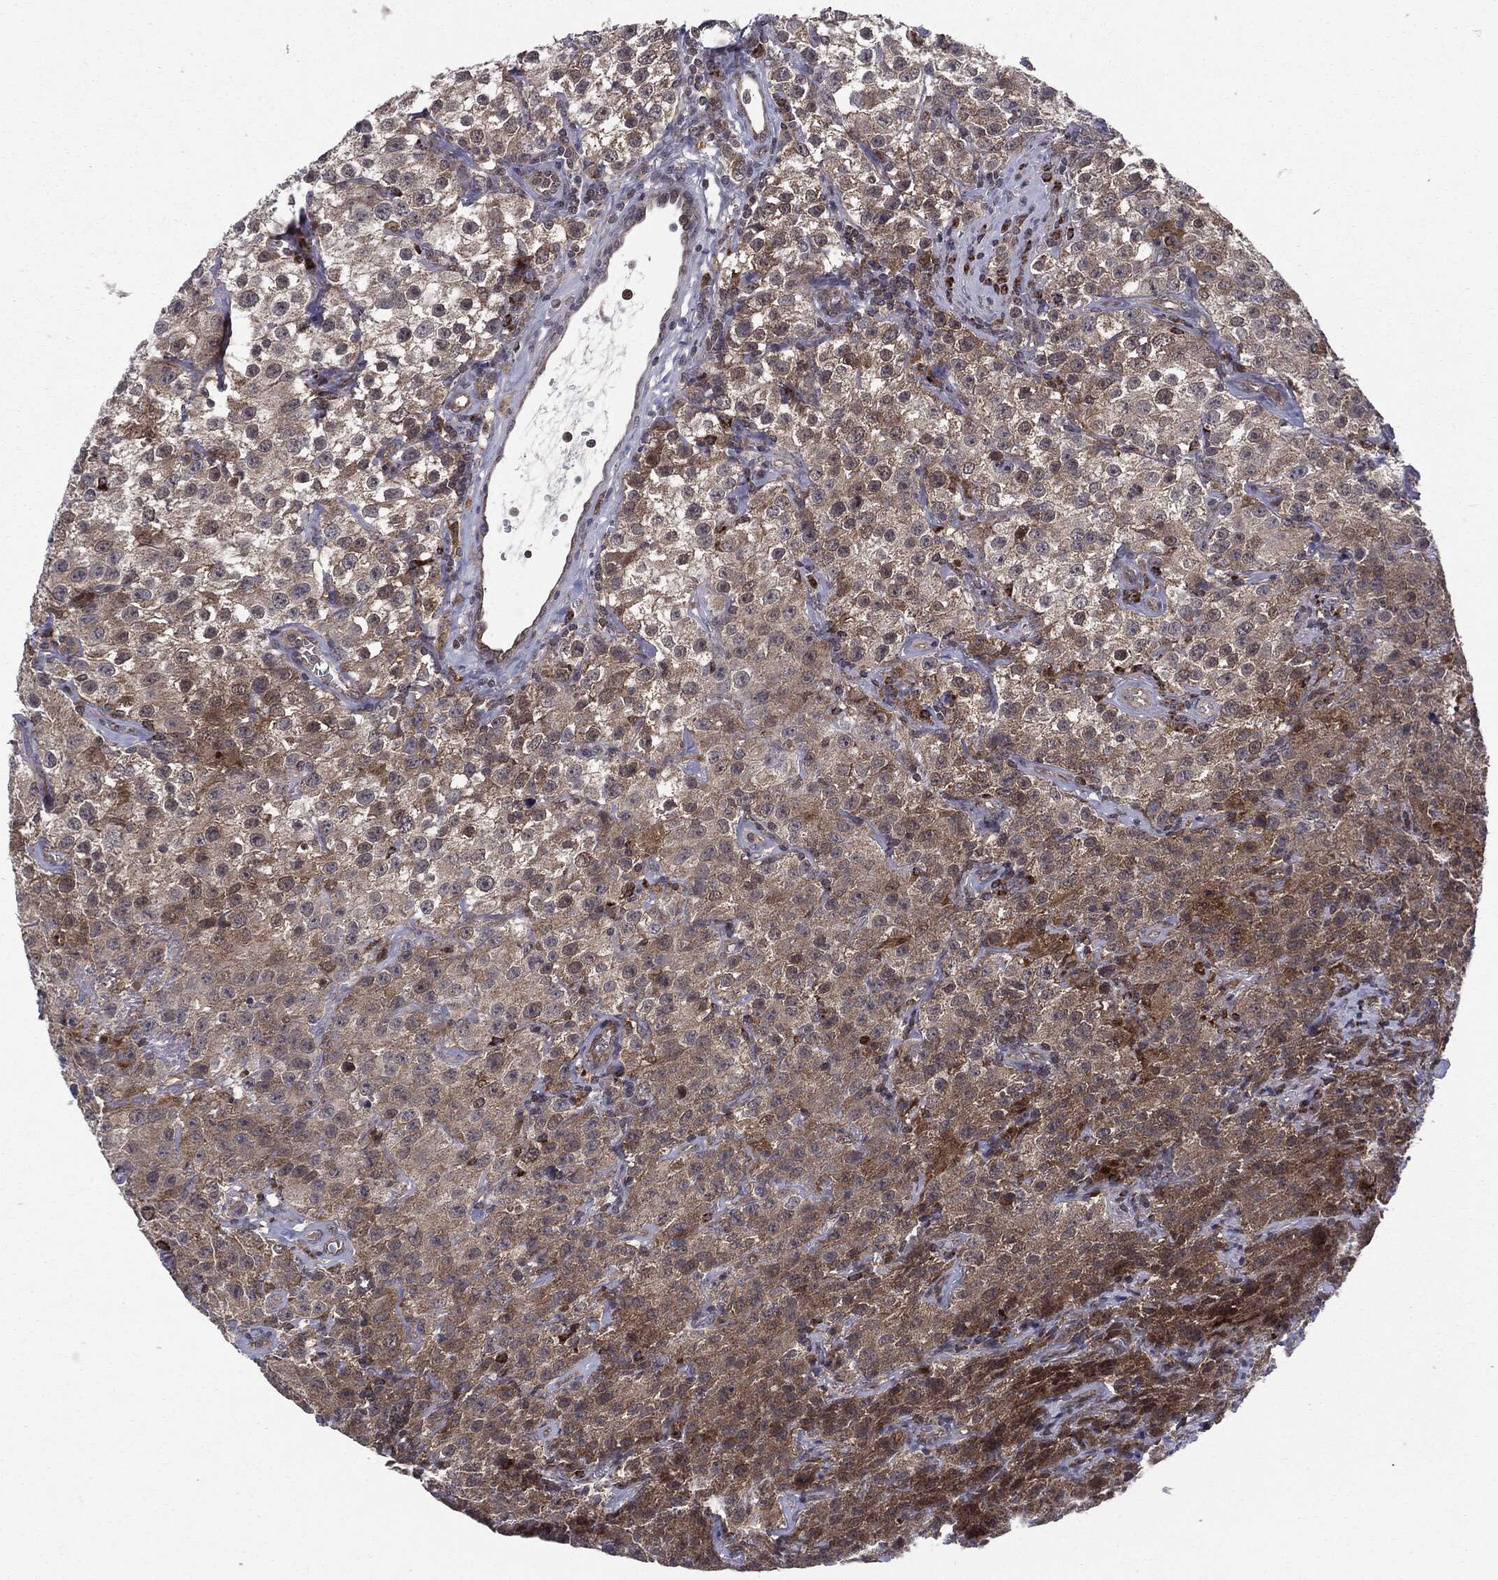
{"staining": {"intensity": "moderate", "quantity": "<25%", "location": "cytoplasmic/membranous"}, "tissue": "testis cancer", "cell_type": "Tumor cells", "image_type": "cancer", "snomed": [{"axis": "morphology", "description": "Seminoma, NOS"}, {"axis": "topography", "description": "Testis"}], "caption": "Immunohistochemistry (IHC) of human seminoma (testis) reveals low levels of moderate cytoplasmic/membranous expression in about <25% of tumor cells. (brown staining indicates protein expression, while blue staining denotes nuclei).", "gene": "PTPA", "patient": {"sex": "male", "age": 52}}